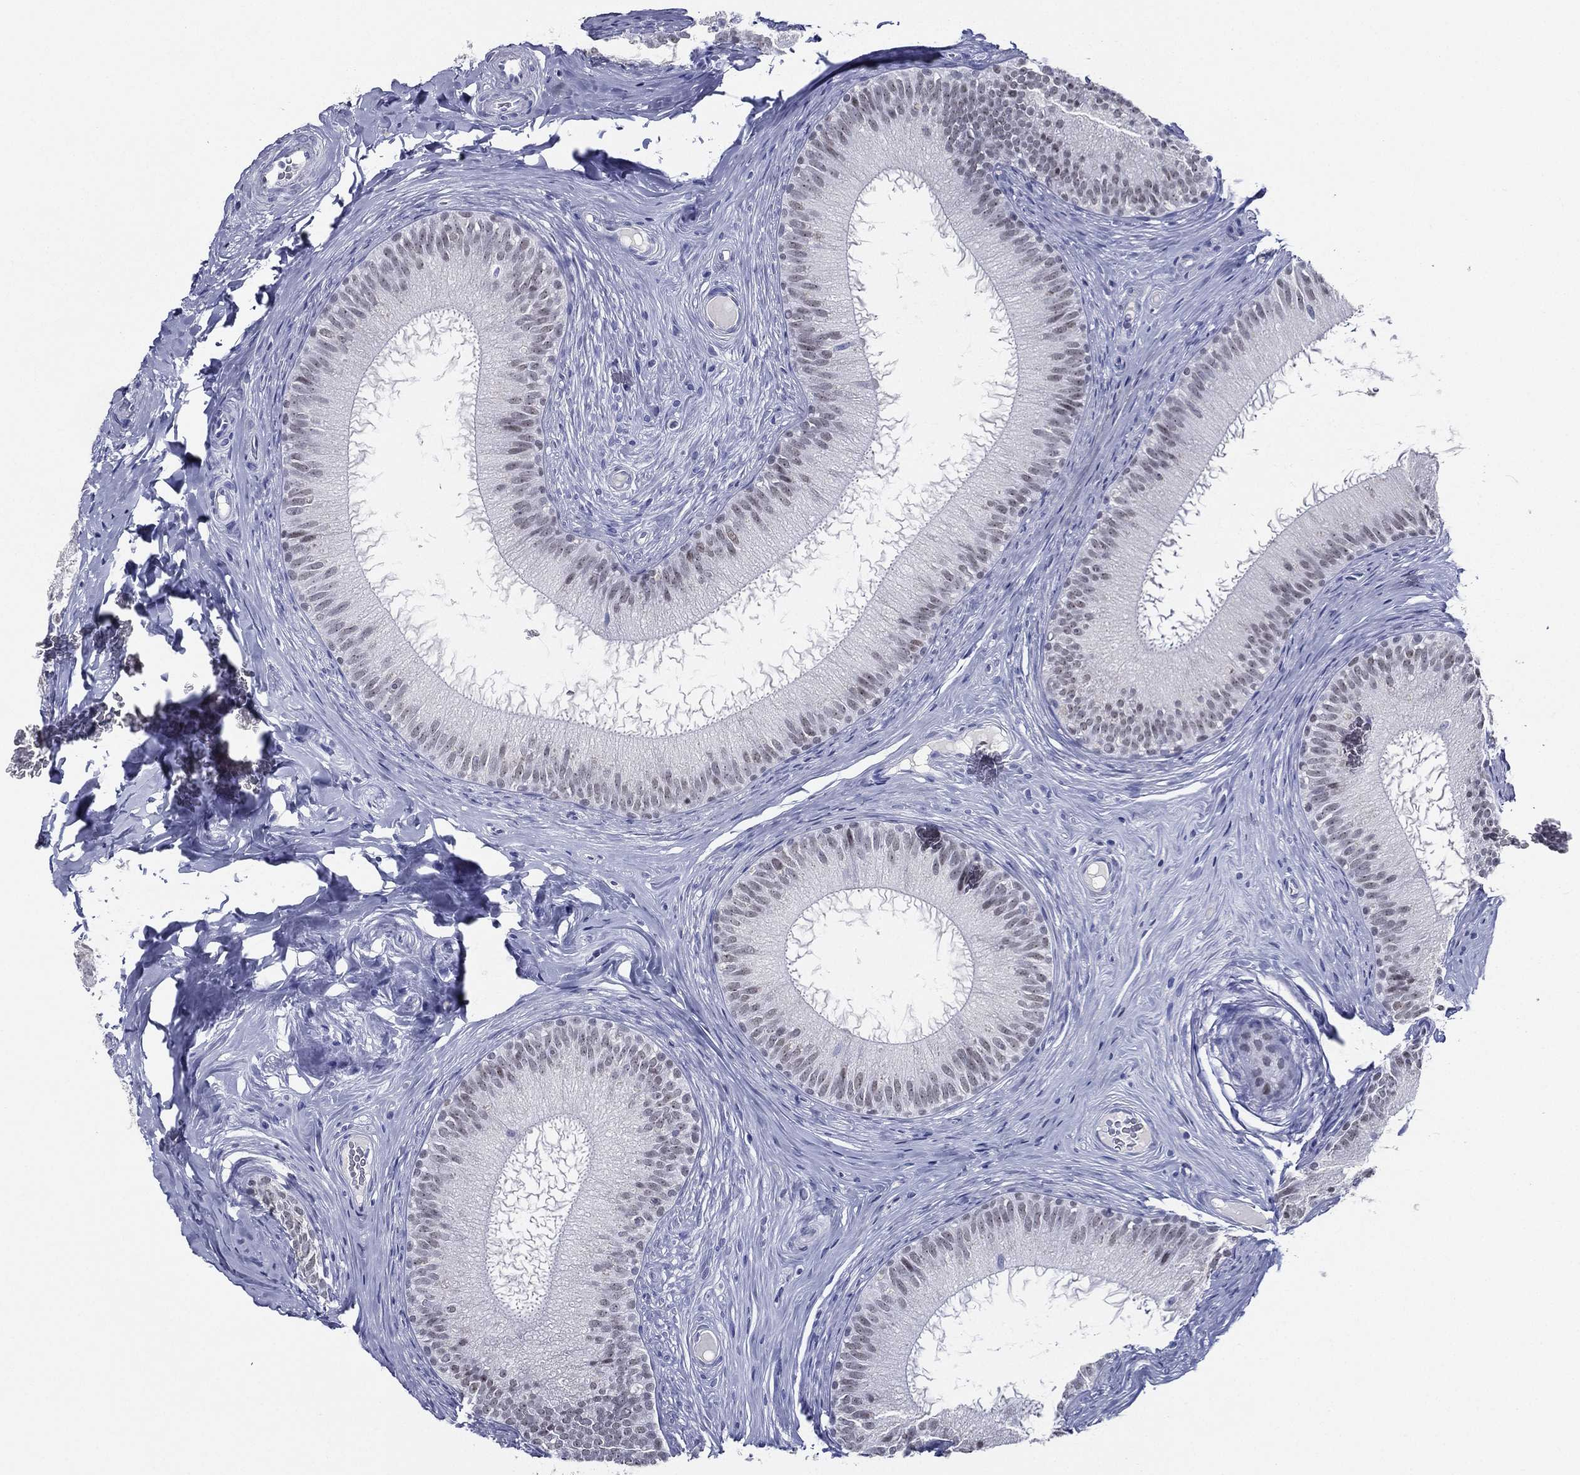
{"staining": {"intensity": "weak", "quantity": "25%-75%", "location": "nuclear"}, "tissue": "epididymis", "cell_type": "Glandular cells", "image_type": "normal", "snomed": [{"axis": "morphology", "description": "Normal tissue, NOS"}, {"axis": "morphology", "description": "Carcinoma, Embryonal, NOS"}, {"axis": "topography", "description": "Testis"}, {"axis": "topography", "description": "Epididymis"}], "caption": "About 25%-75% of glandular cells in unremarkable epididymis exhibit weak nuclear protein expression as visualized by brown immunohistochemical staining.", "gene": "TFAP2A", "patient": {"sex": "male", "age": 24}}